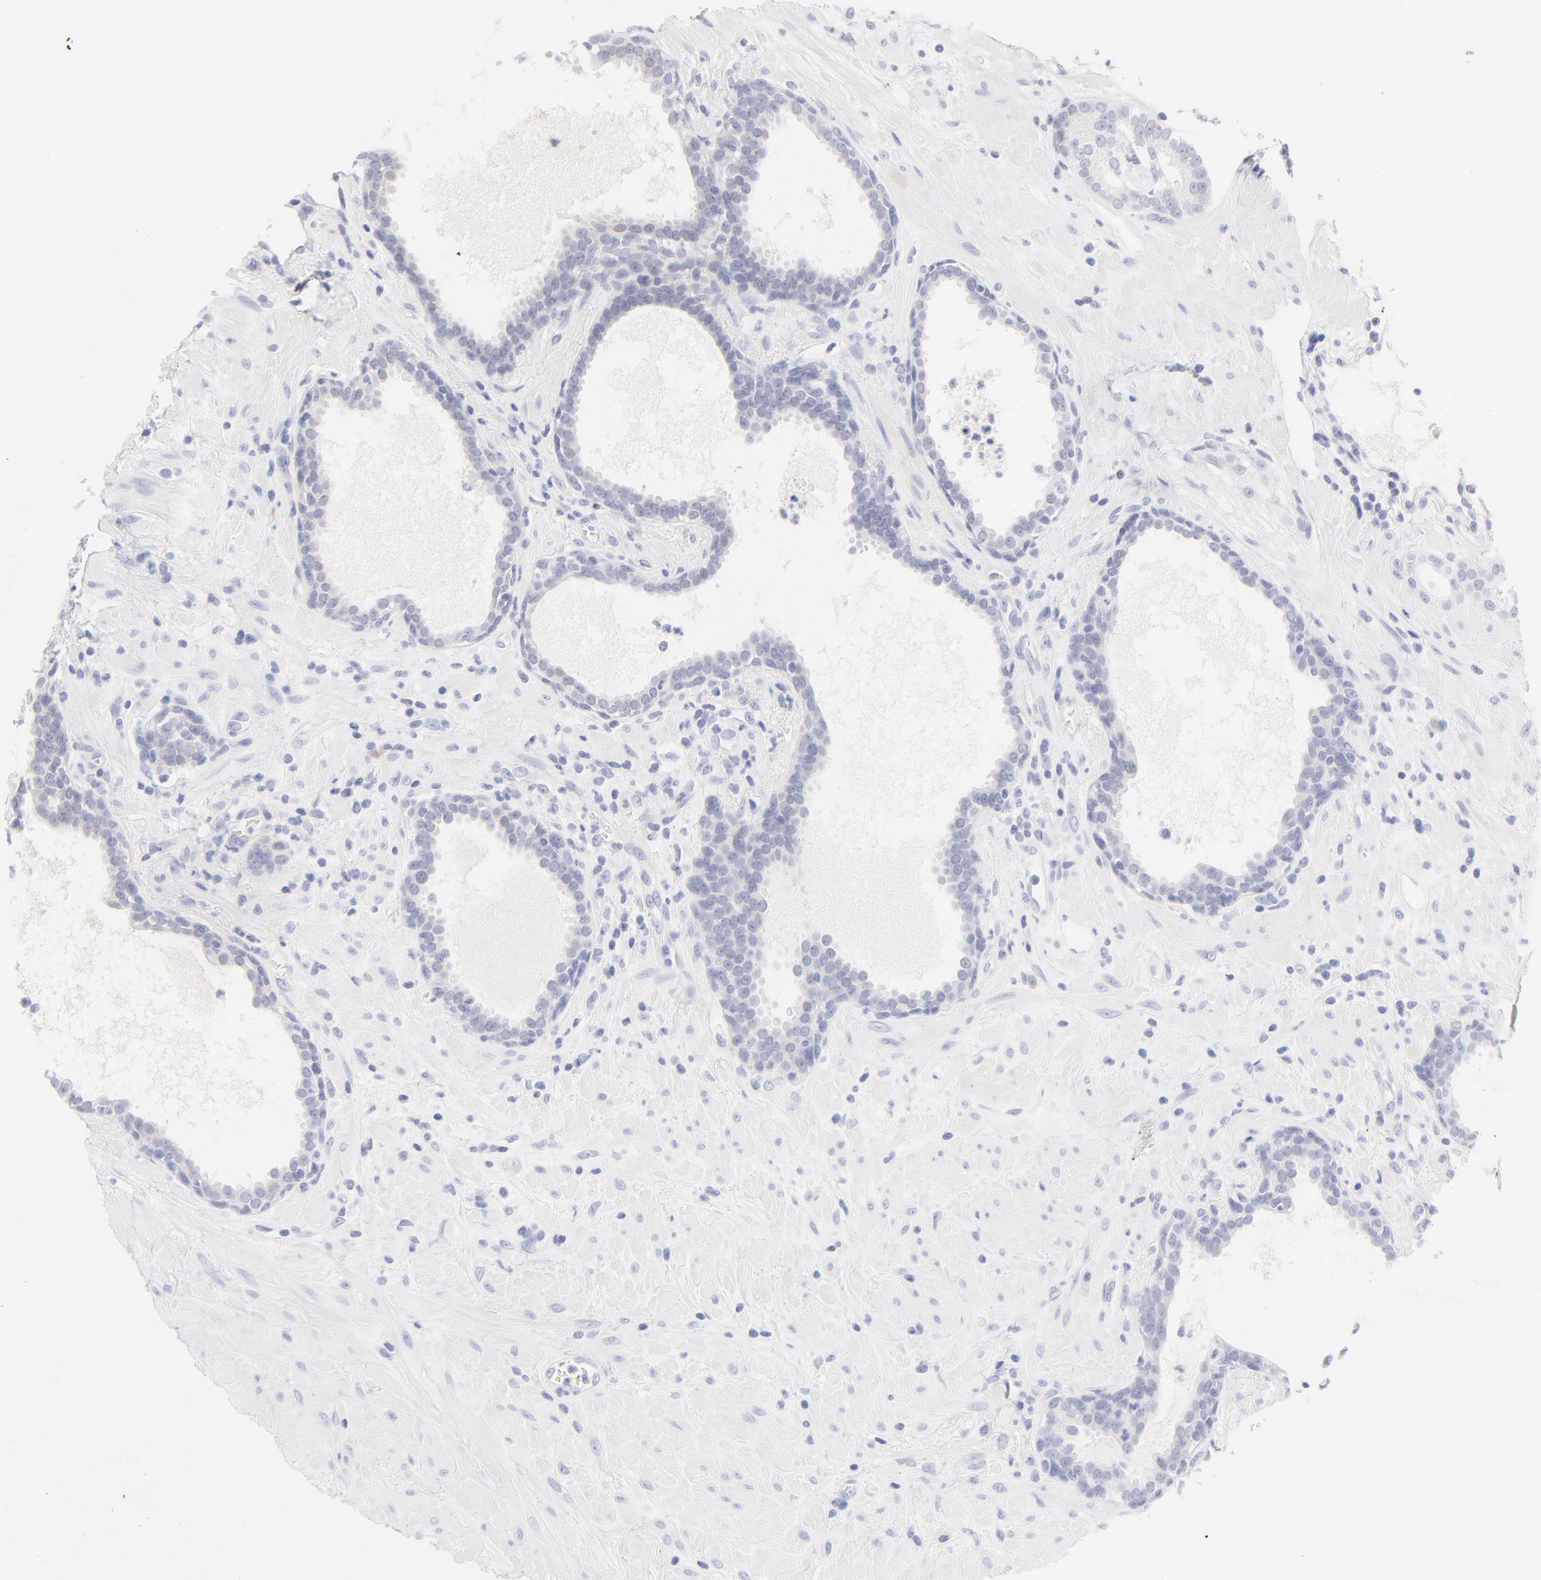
{"staining": {"intensity": "negative", "quantity": "none", "location": "none"}, "tissue": "prostate cancer", "cell_type": "Tumor cells", "image_type": "cancer", "snomed": [{"axis": "morphology", "description": "Adenocarcinoma, Low grade"}, {"axis": "topography", "description": "Prostate"}], "caption": "IHC histopathology image of neoplastic tissue: prostate cancer (adenocarcinoma (low-grade)) stained with DAB (3,3'-diaminobenzidine) displays no significant protein positivity in tumor cells.", "gene": "ELF3", "patient": {"sex": "male", "age": 57}}